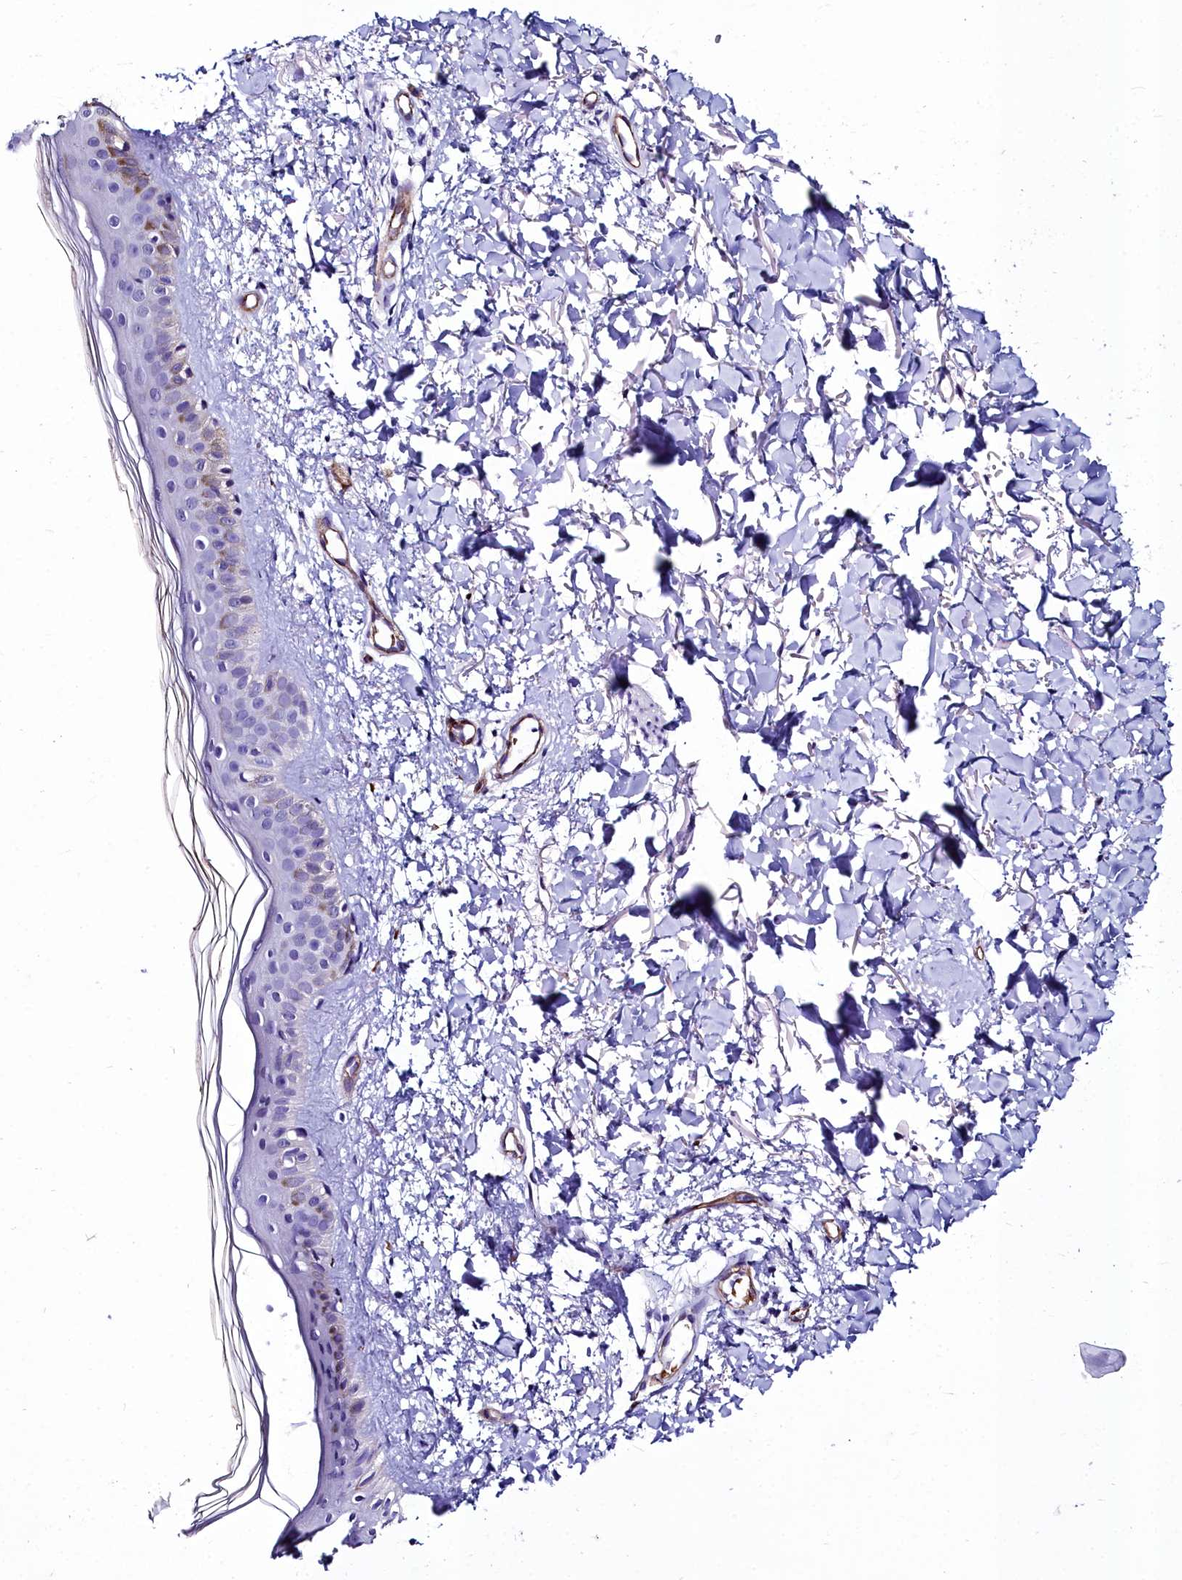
{"staining": {"intensity": "negative", "quantity": "none", "location": "none"}, "tissue": "skin", "cell_type": "Fibroblasts", "image_type": "normal", "snomed": [{"axis": "morphology", "description": "Normal tissue, NOS"}, {"axis": "topography", "description": "Skin"}], "caption": "There is no significant staining in fibroblasts of skin. (Immunohistochemistry (ihc), brightfield microscopy, high magnification).", "gene": "CYP4F11", "patient": {"sex": "female", "age": 58}}